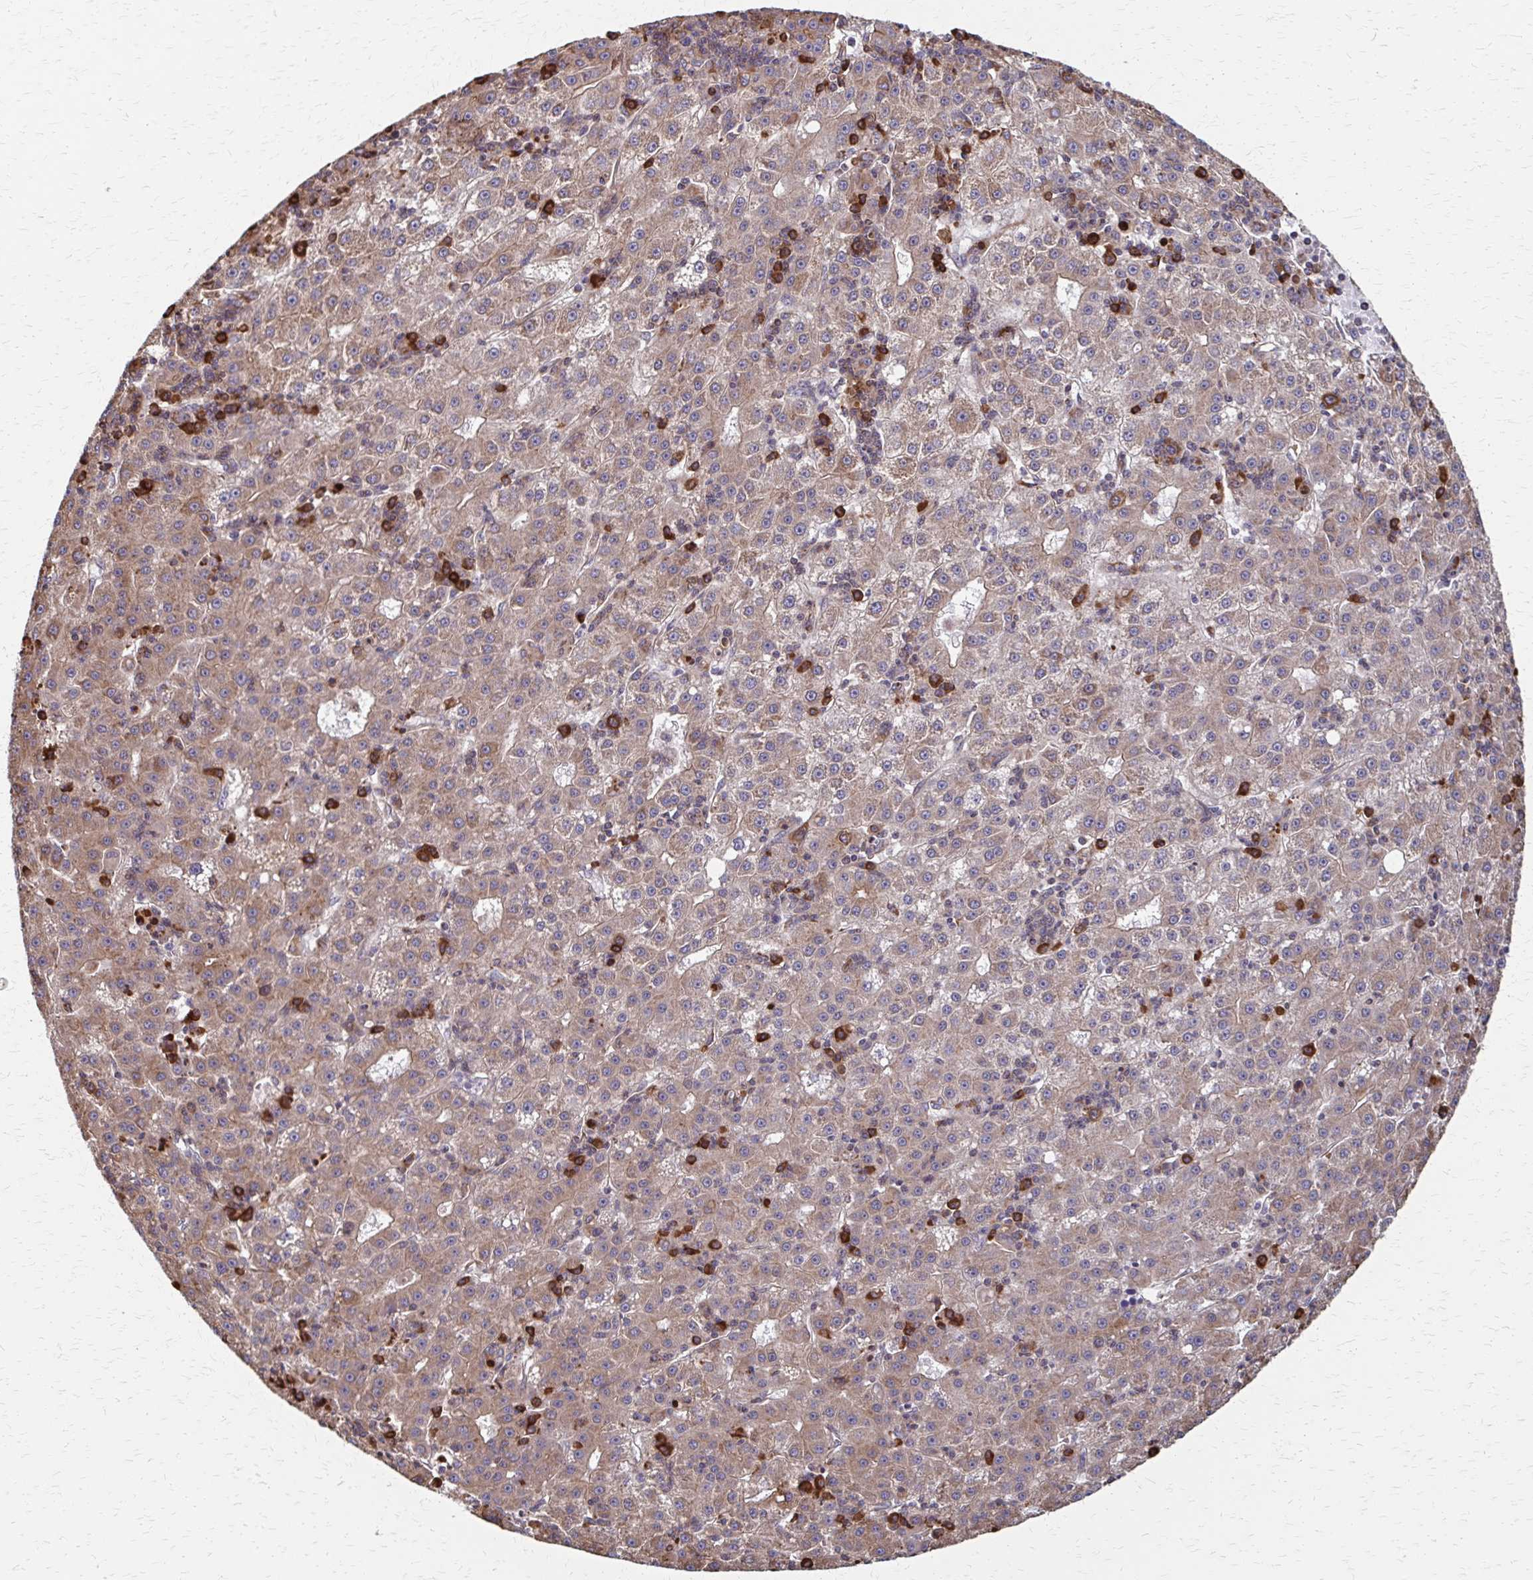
{"staining": {"intensity": "moderate", "quantity": ">75%", "location": "cytoplasmic/membranous"}, "tissue": "liver cancer", "cell_type": "Tumor cells", "image_type": "cancer", "snomed": [{"axis": "morphology", "description": "Carcinoma, Hepatocellular, NOS"}, {"axis": "topography", "description": "Liver"}], "caption": "Immunohistochemical staining of liver cancer (hepatocellular carcinoma) shows medium levels of moderate cytoplasmic/membranous expression in about >75% of tumor cells.", "gene": "EEF2", "patient": {"sex": "male", "age": 76}}